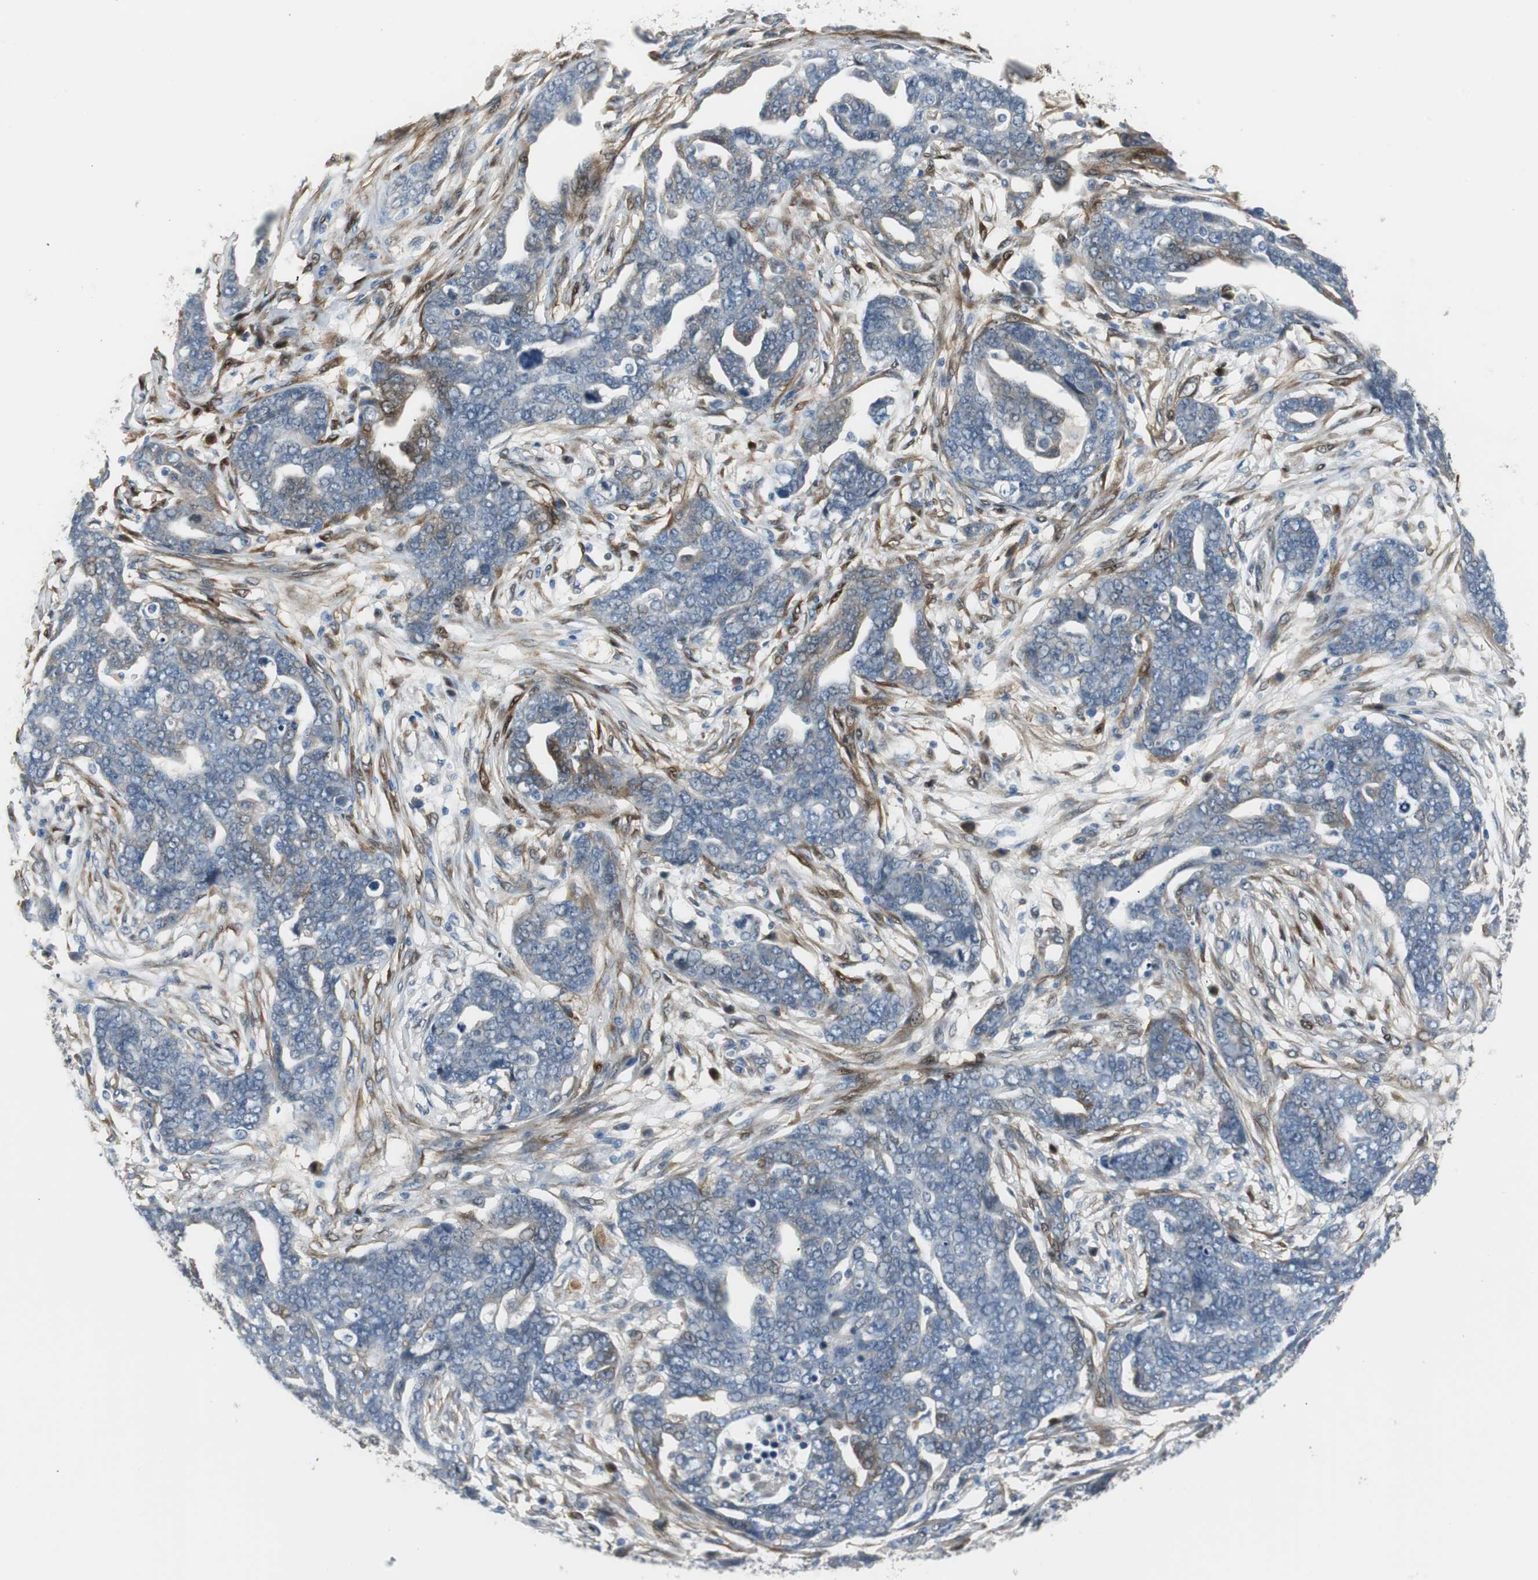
{"staining": {"intensity": "negative", "quantity": "none", "location": "none"}, "tissue": "ovarian cancer", "cell_type": "Tumor cells", "image_type": "cancer", "snomed": [{"axis": "morphology", "description": "Normal tissue, NOS"}, {"axis": "morphology", "description": "Cystadenocarcinoma, serous, NOS"}, {"axis": "topography", "description": "Fallopian tube"}, {"axis": "topography", "description": "Ovary"}], "caption": "Tumor cells show no significant expression in ovarian serous cystadenocarcinoma.", "gene": "FHL2", "patient": {"sex": "female", "age": 56}}